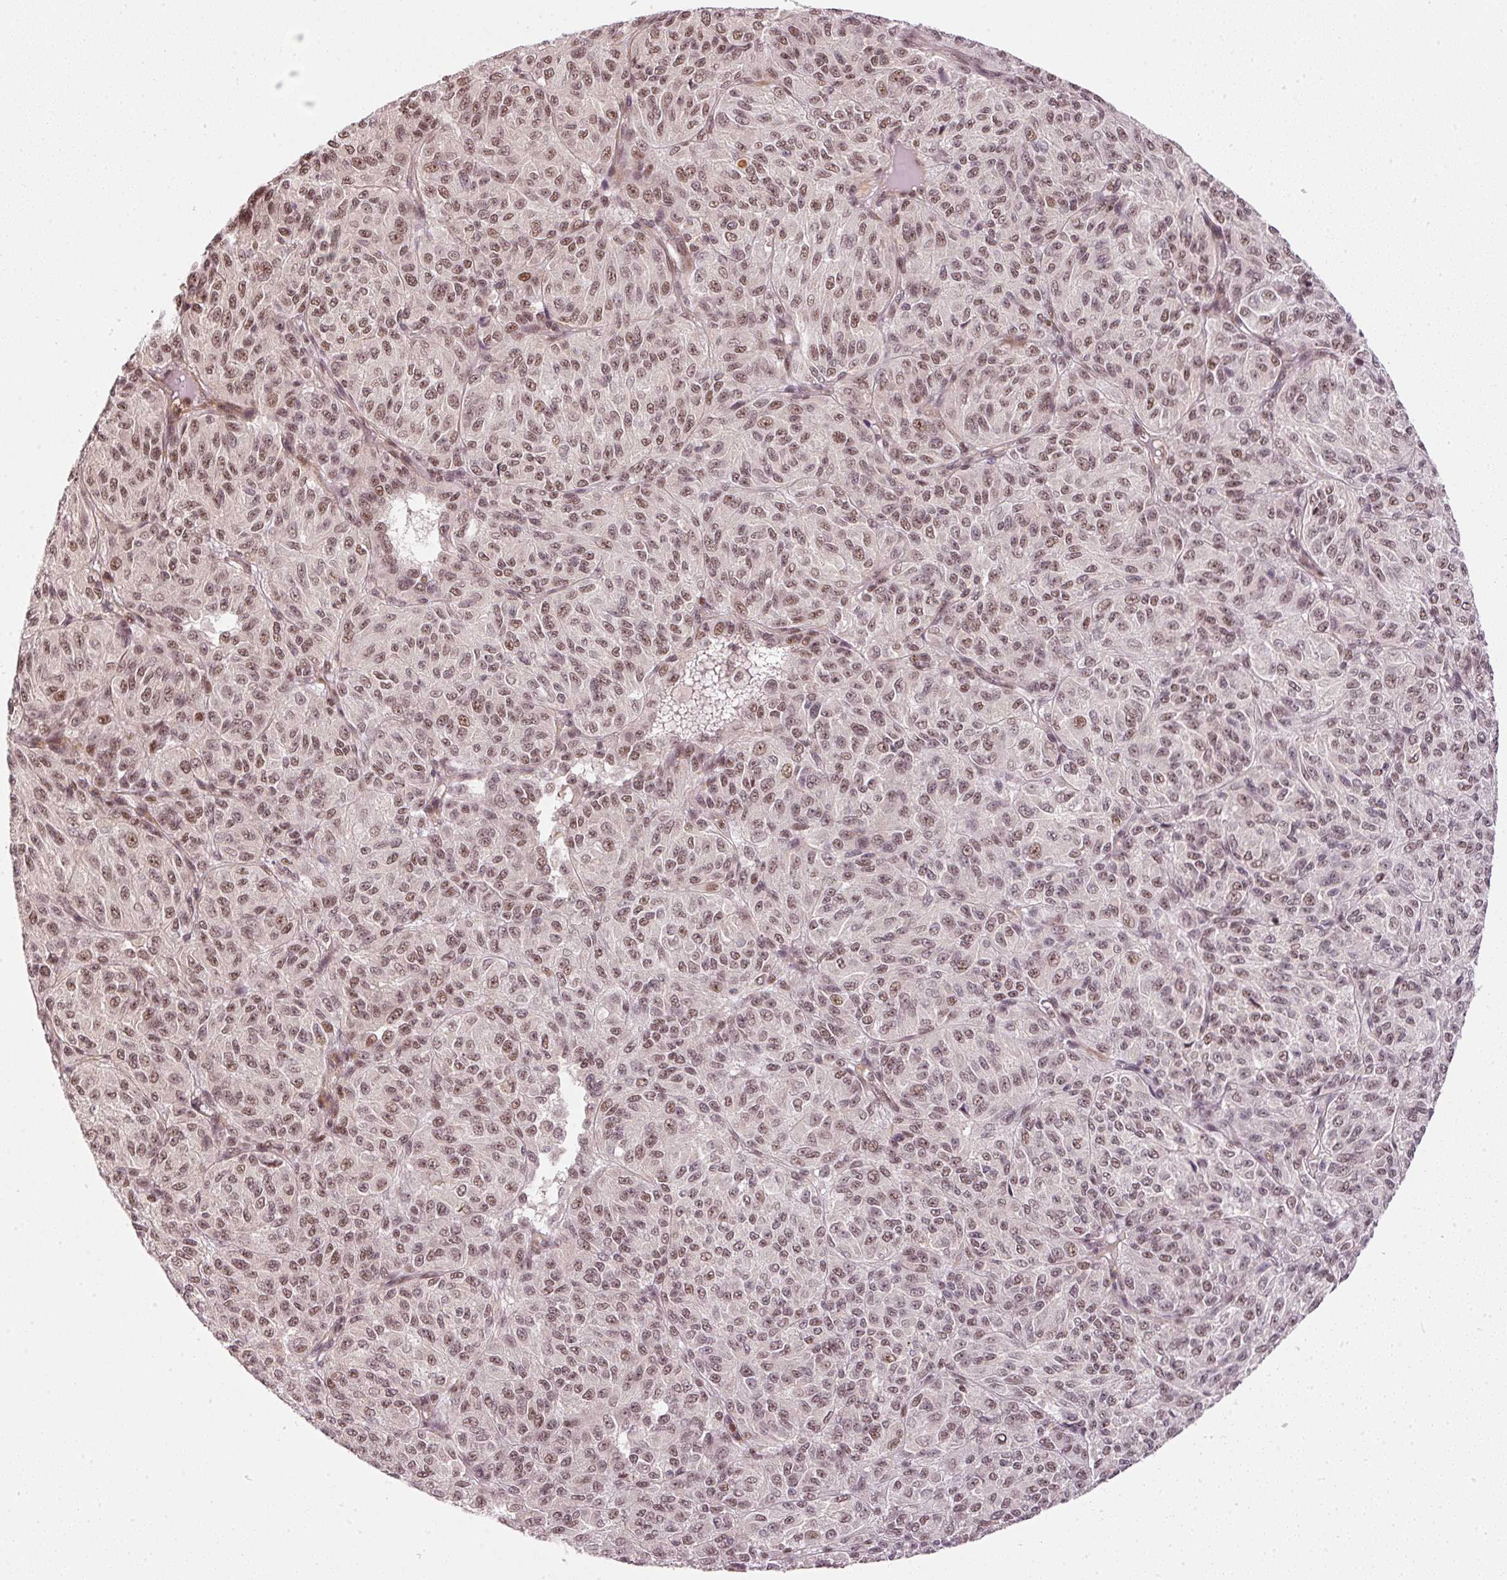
{"staining": {"intensity": "moderate", "quantity": ">75%", "location": "nuclear"}, "tissue": "melanoma", "cell_type": "Tumor cells", "image_type": "cancer", "snomed": [{"axis": "morphology", "description": "Malignant melanoma, Metastatic site"}, {"axis": "topography", "description": "Brain"}], "caption": "Melanoma stained for a protein (brown) reveals moderate nuclear positive staining in approximately >75% of tumor cells.", "gene": "THOC6", "patient": {"sex": "female", "age": 56}}